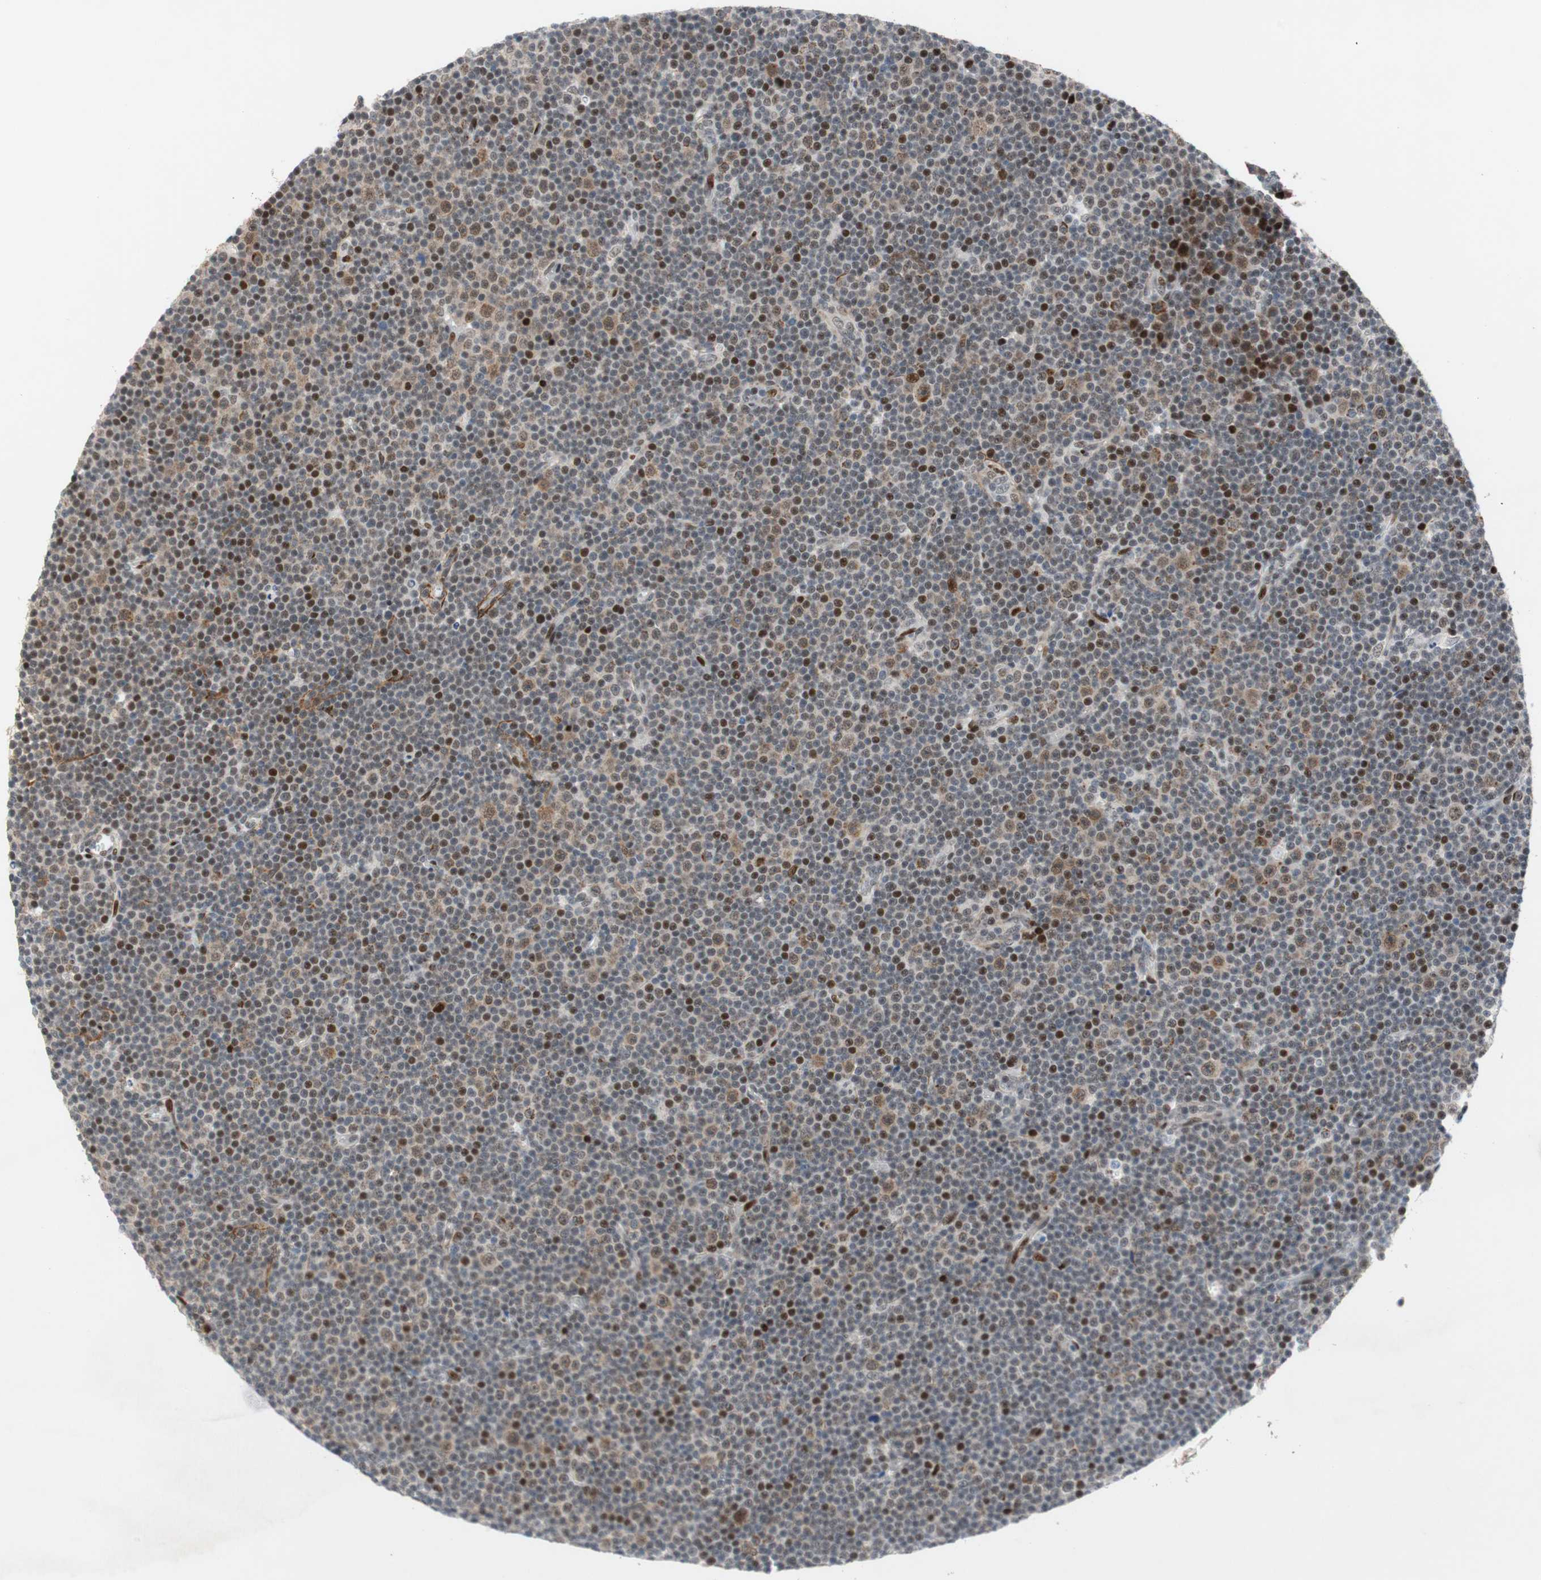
{"staining": {"intensity": "weak", "quantity": "25%-75%", "location": "nuclear"}, "tissue": "lymphoma", "cell_type": "Tumor cells", "image_type": "cancer", "snomed": [{"axis": "morphology", "description": "Malignant lymphoma, non-Hodgkin's type, Low grade"}, {"axis": "topography", "description": "Lymph node"}], "caption": "Malignant lymphoma, non-Hodgkin's type (low-grade) tissue shows weak nuclear expression in approximately 25%-75% of tumor cells, visualized by immunohistochemistry.", "gene": "FBXO44", "patient": {"sex": "female", "age": 67}}